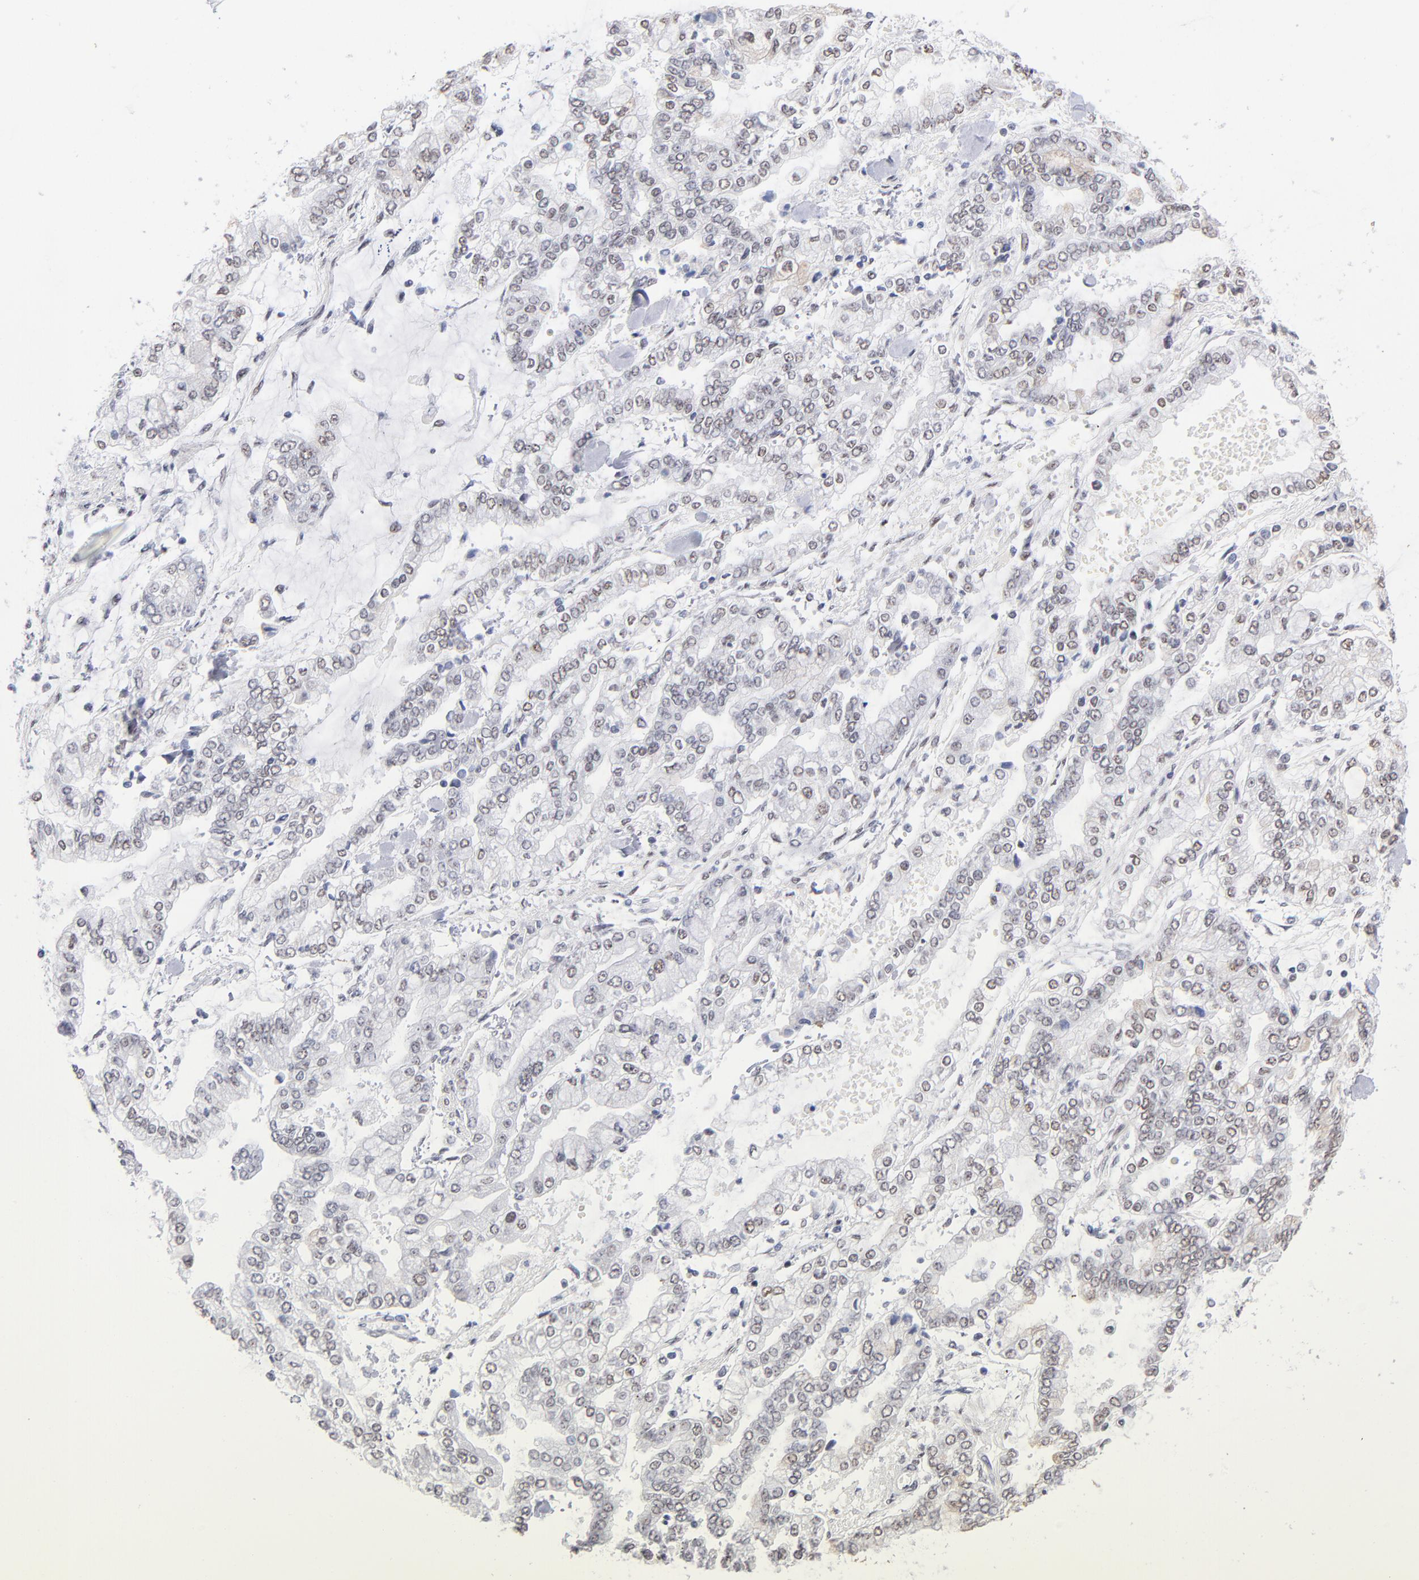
{"staining": {"intensity": "weak", "quantity": ">75%", "location": "nuclear"}, "tissue": "stomach cancer", "cell_type": "Tumor cells", "image_type": "cancer", "snomed": [{"axis": "morphology", "description": "Normal tissue, NOS"}, {"axis": "morphology", "description": "Adenocarcinoma, NOS"}, {"axis": "topography", "description": "Stomach, upper"}, {"axis": "topography", "description": "Stomach"}], "caption": "Immunohistochemistry (IHC) (DAB (3,3'-diaminobenzidine)) staining of human adenocarcinoma (stomach) exhibits weak nuclear protein staining in approximately >75% of tumor cells.", "gene": "SNRPB", "patient": {"sex": "male", "age": 76}}